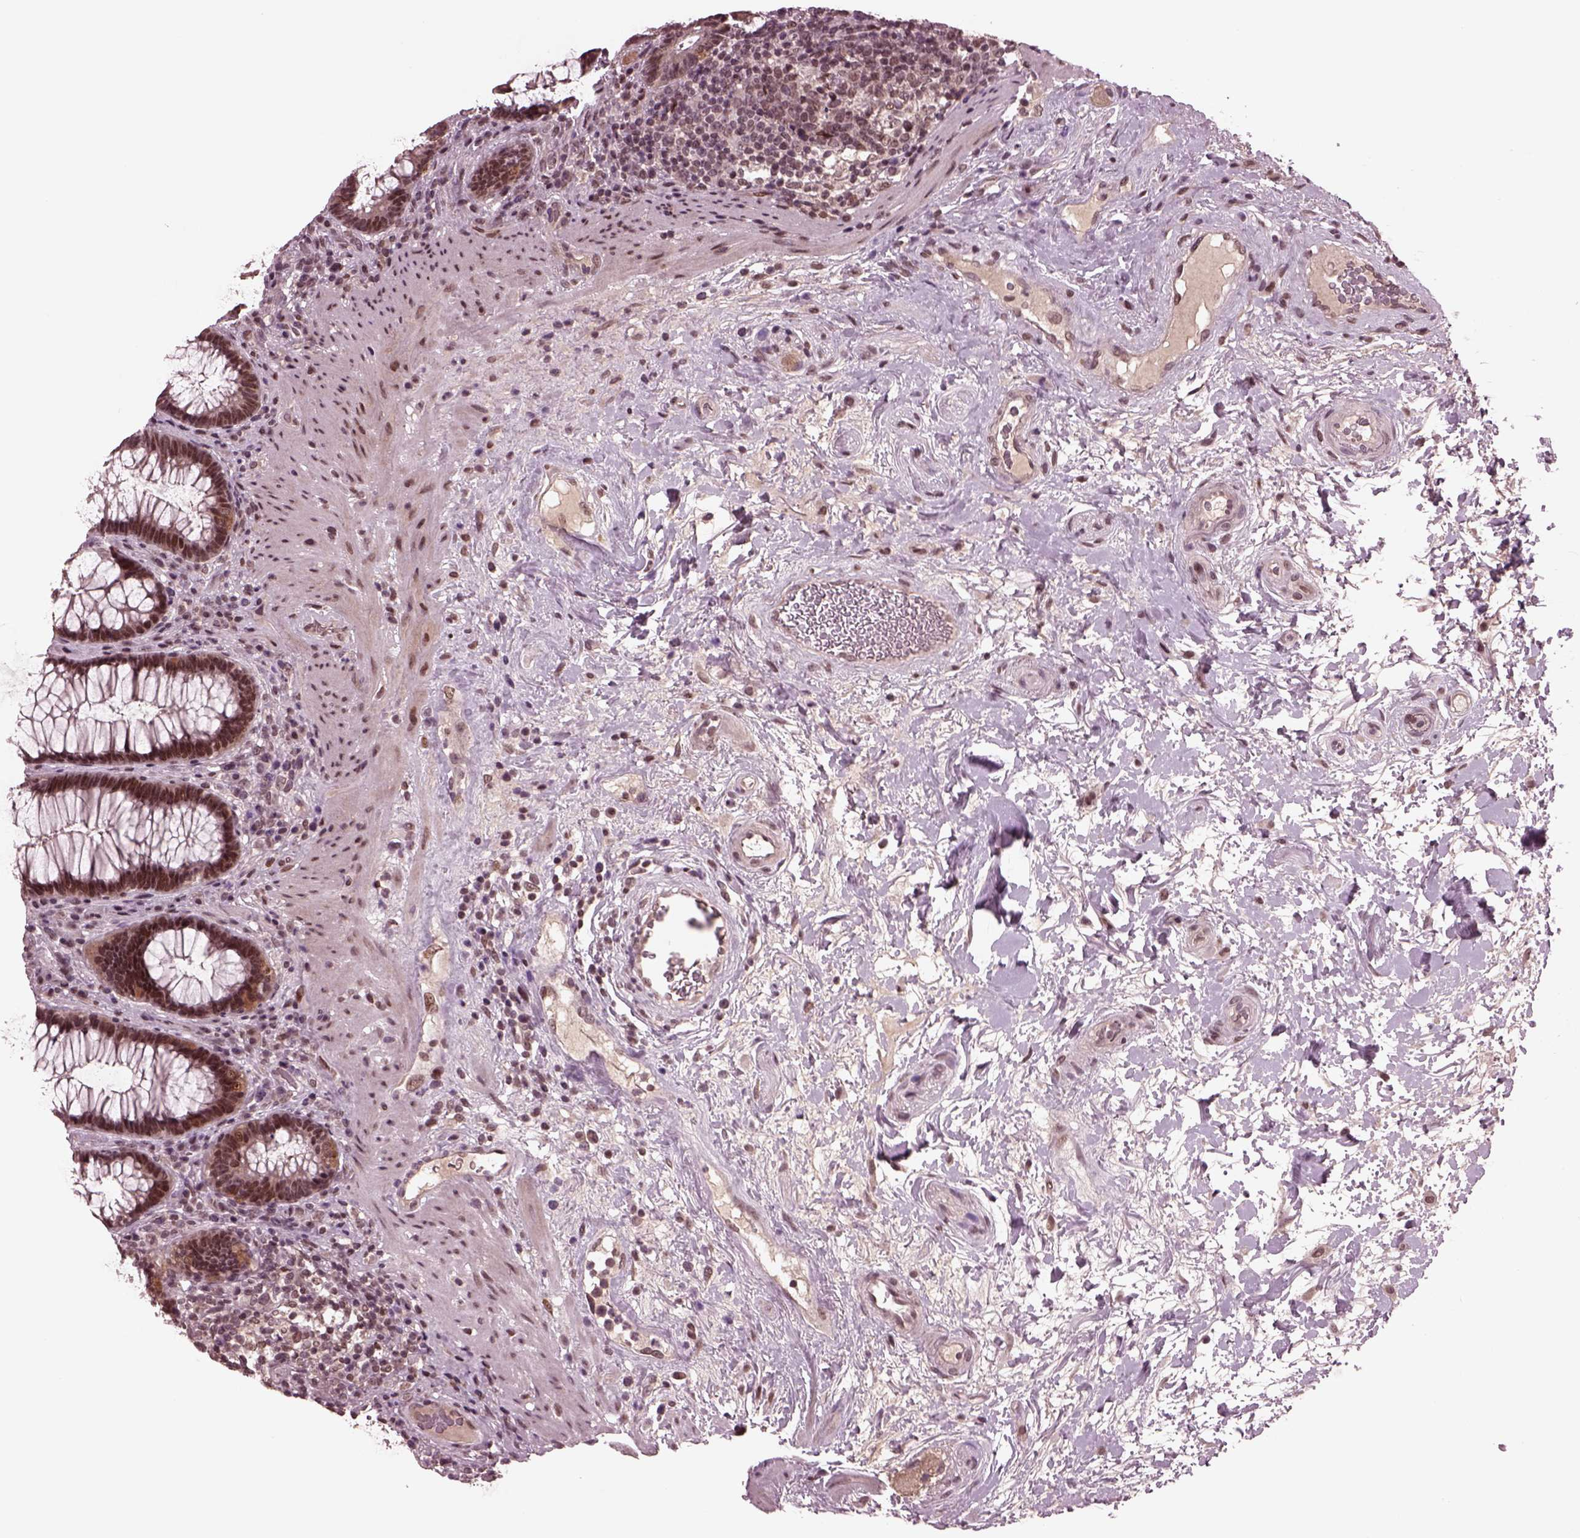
{"staining": {"intensity": "moderate", "quantity": "25%-75%", "location": "nuclear"}, "tissue": "rectum", "cell_type": "Glandular cells", "image_type": "normal", "snomed": [{"axis": "morphology", "description": "Normal tissue, NOS"}, {"axis": "topography", "description": "Rectum"}], "caption": "Protein positivity by IHC exhibits moderate nuclear expression in approximately 25%-75% of glandular cells in normal rectum. Using DAB (brown) and hematoxylin (blue) stains, captured at high magnification using brightfield microscopy.", "gene": "NAP1L5", "patient": {"sex": "male", "age": 72}}